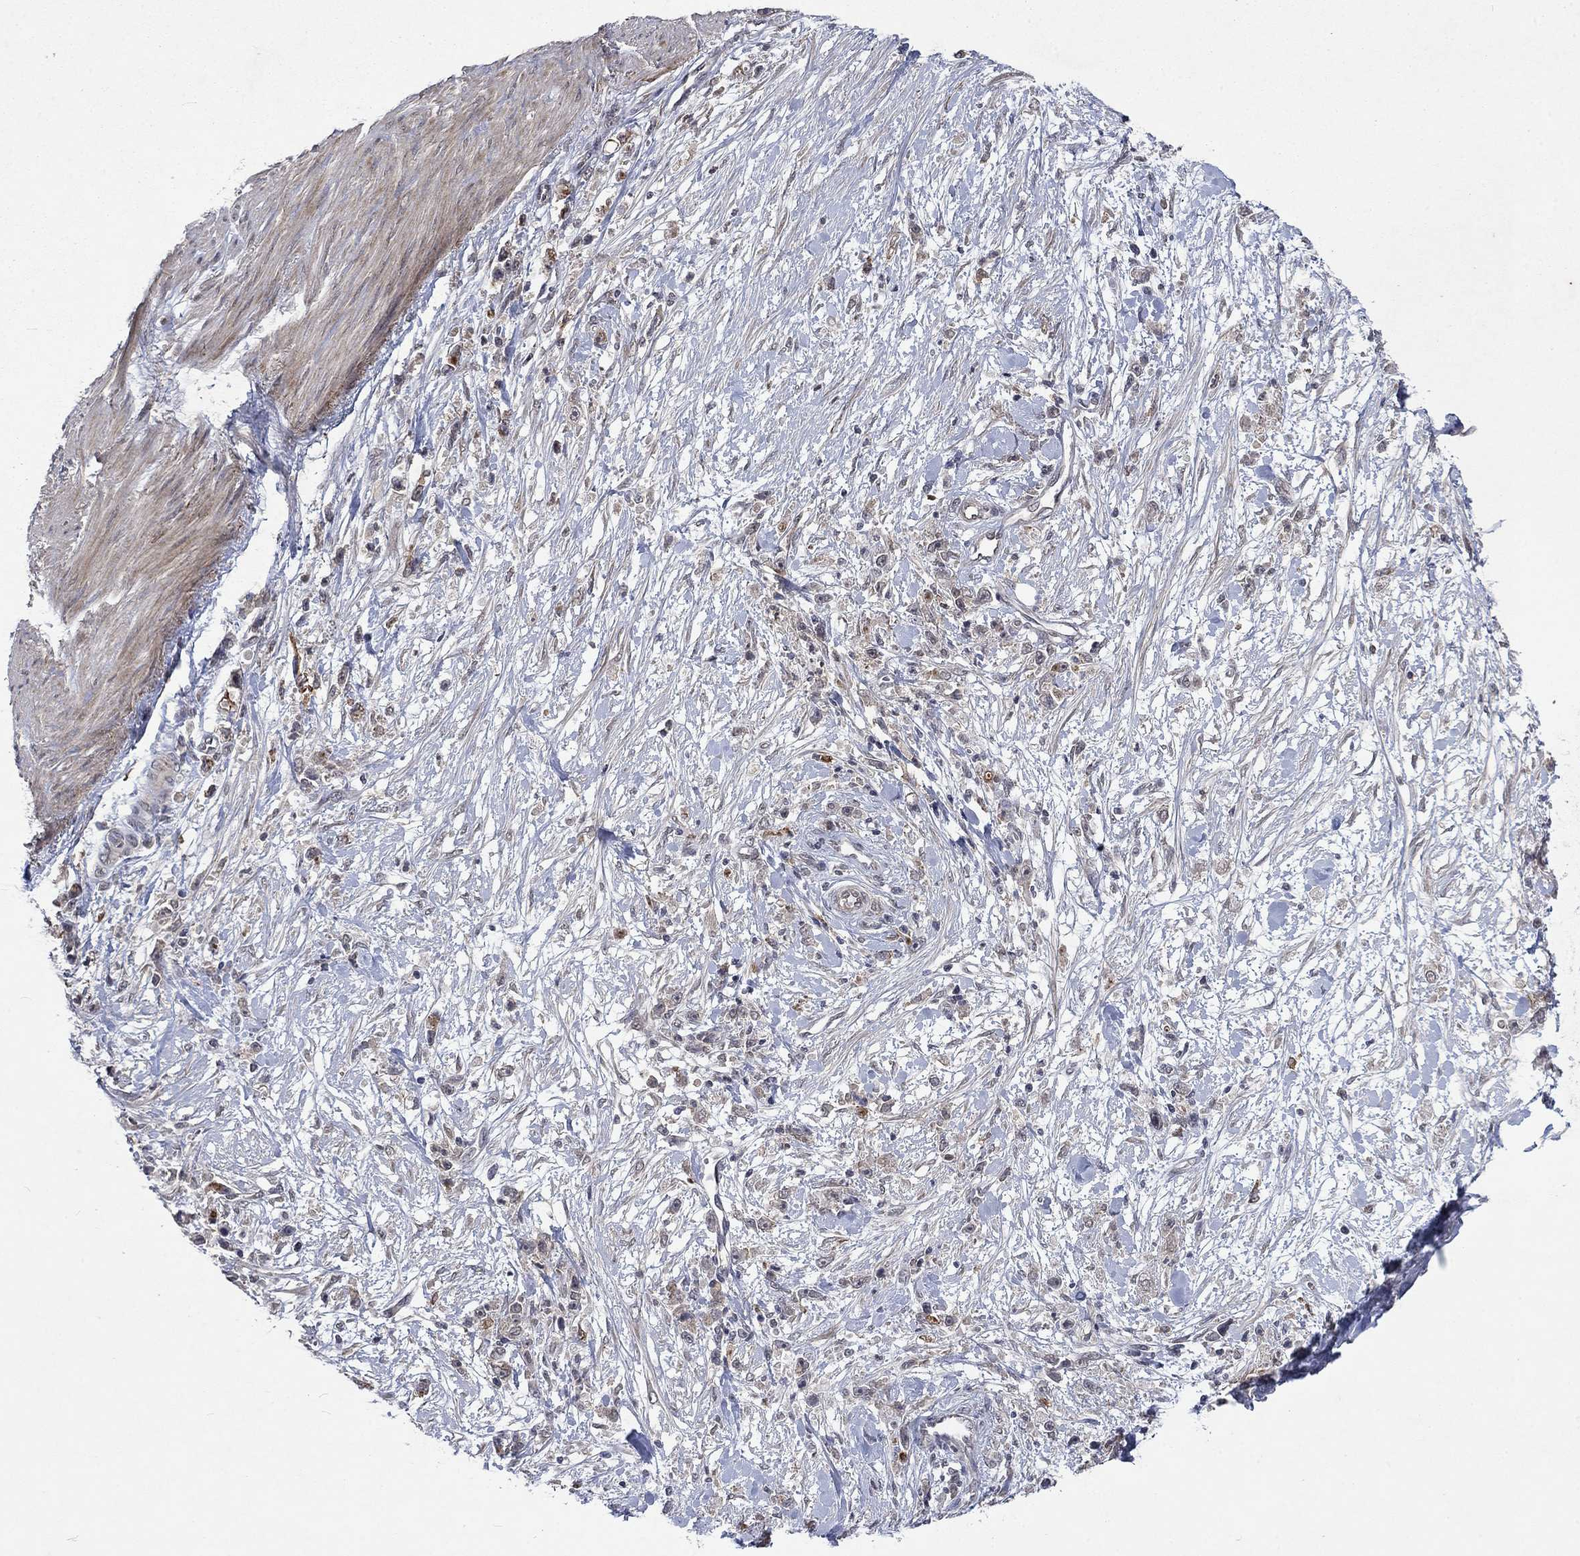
{"staining": {"intensity": "negative", "quantity": "none", "location": "none"}, "tissue": "stomach cancer", "cell_type": "Tumor cells", "image_type": "cancer", "snomed": [{"axis": "morphology", "description": "Adenocarcinoma, NOS"}, {"axis": "topography", "description": "Stomach"}], "caption": "This is an immunohistochemistry micrograph of adenocarcinoma (stomach). There is no positivity in tumor cells.", "gene": "PPP1R9A", "patient": {"sex": "female", "age": 59}}